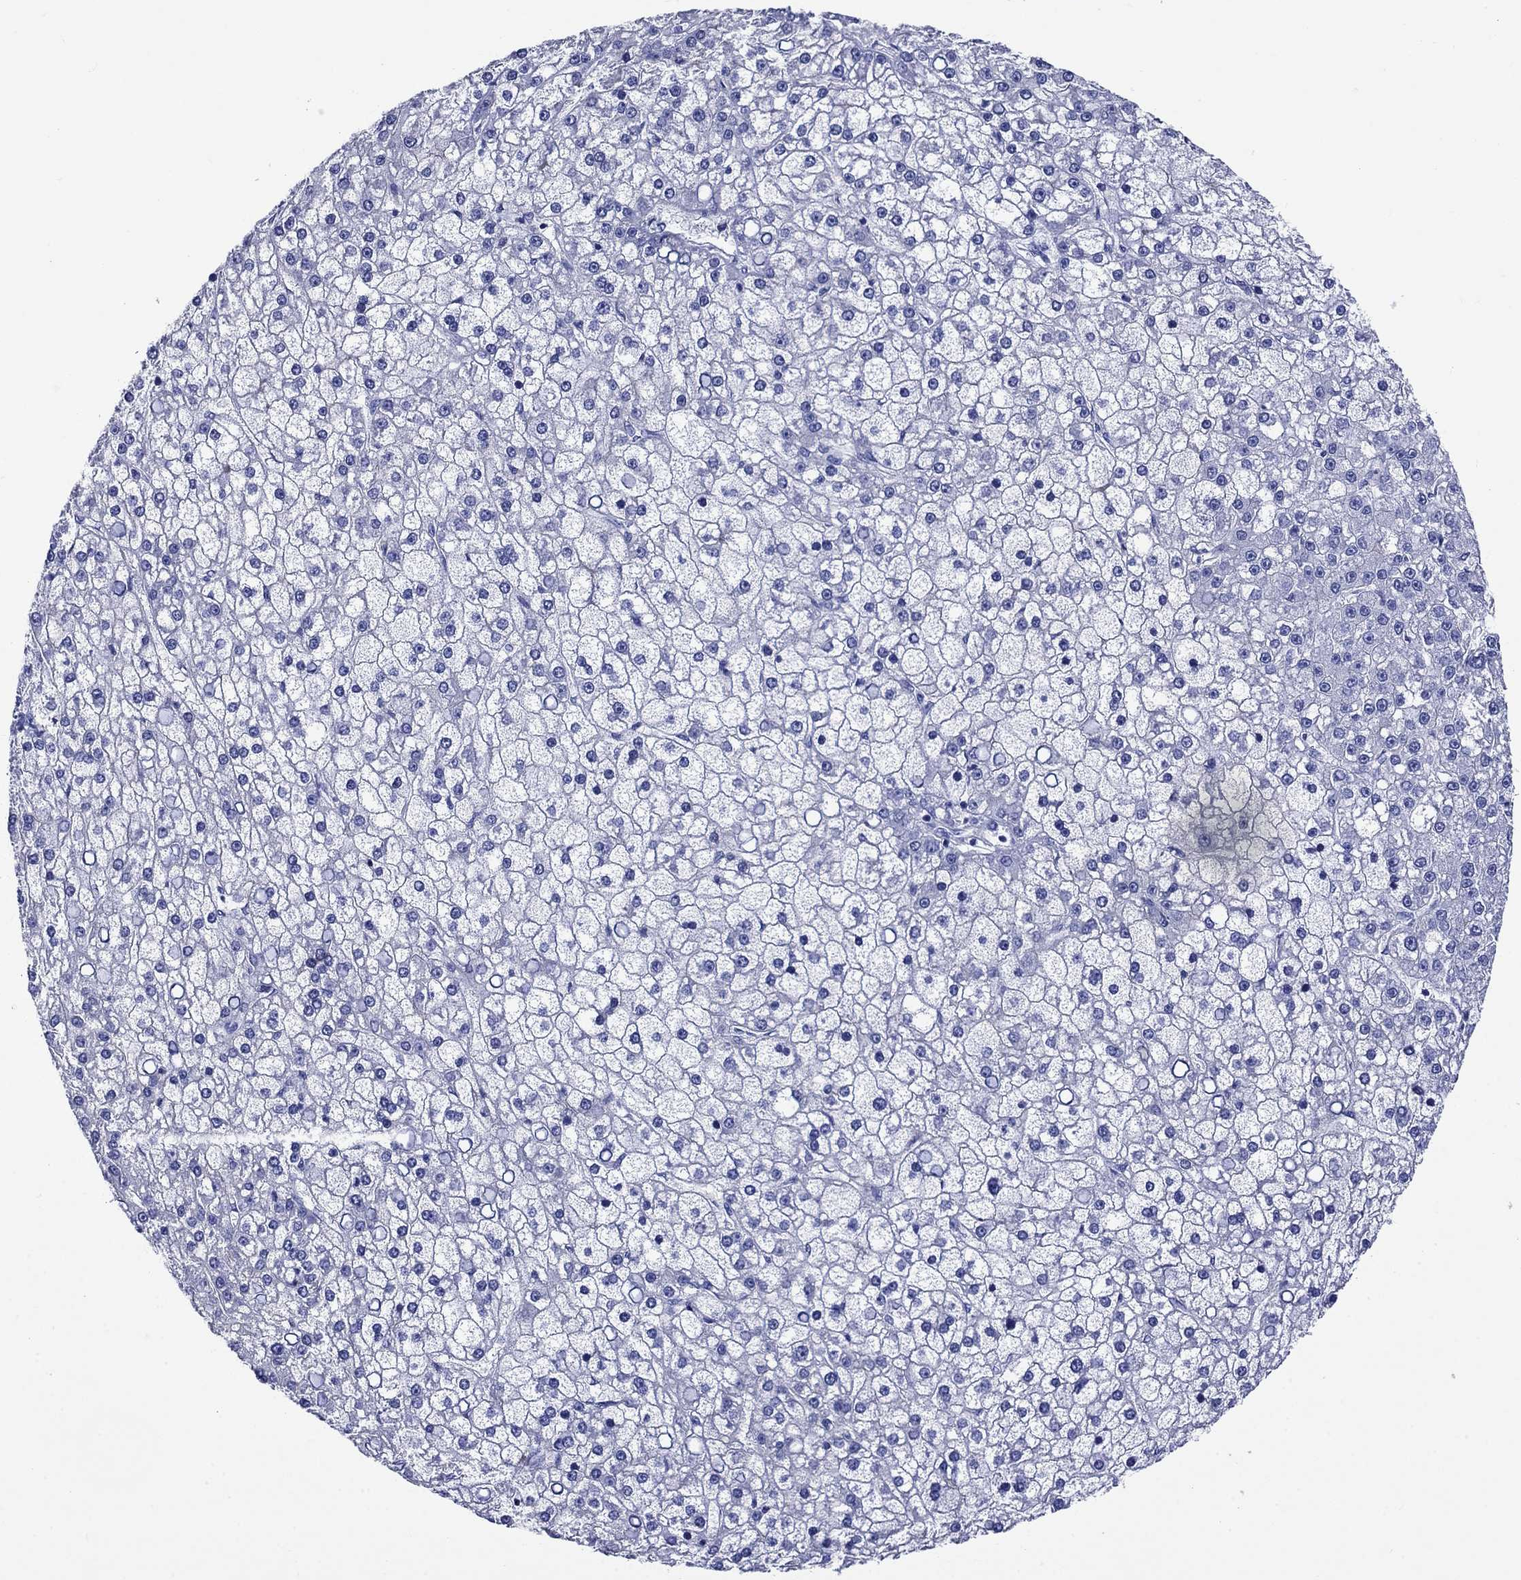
{"staining": {"intensity": "negative", "quantity": "none", "location": "none"}, "tissue": "liver cancer", "cell_type": "Tumor cells", "image_type": "cancer", "snomed": [{"axis": "morphology", "description": "Carcinoma, Hepatocellular, NOS"}, {"axis": "topography", "description": "Liver"}], "caption": "IHC histopathology image of neoplastic tissue: human liver cancer (hepatocellular carcinoma) stained with DAB shows no significant protein expression in tumor cells.", "gene": "SLC1A2", "patient": {"sex": "male", "age": 67}}